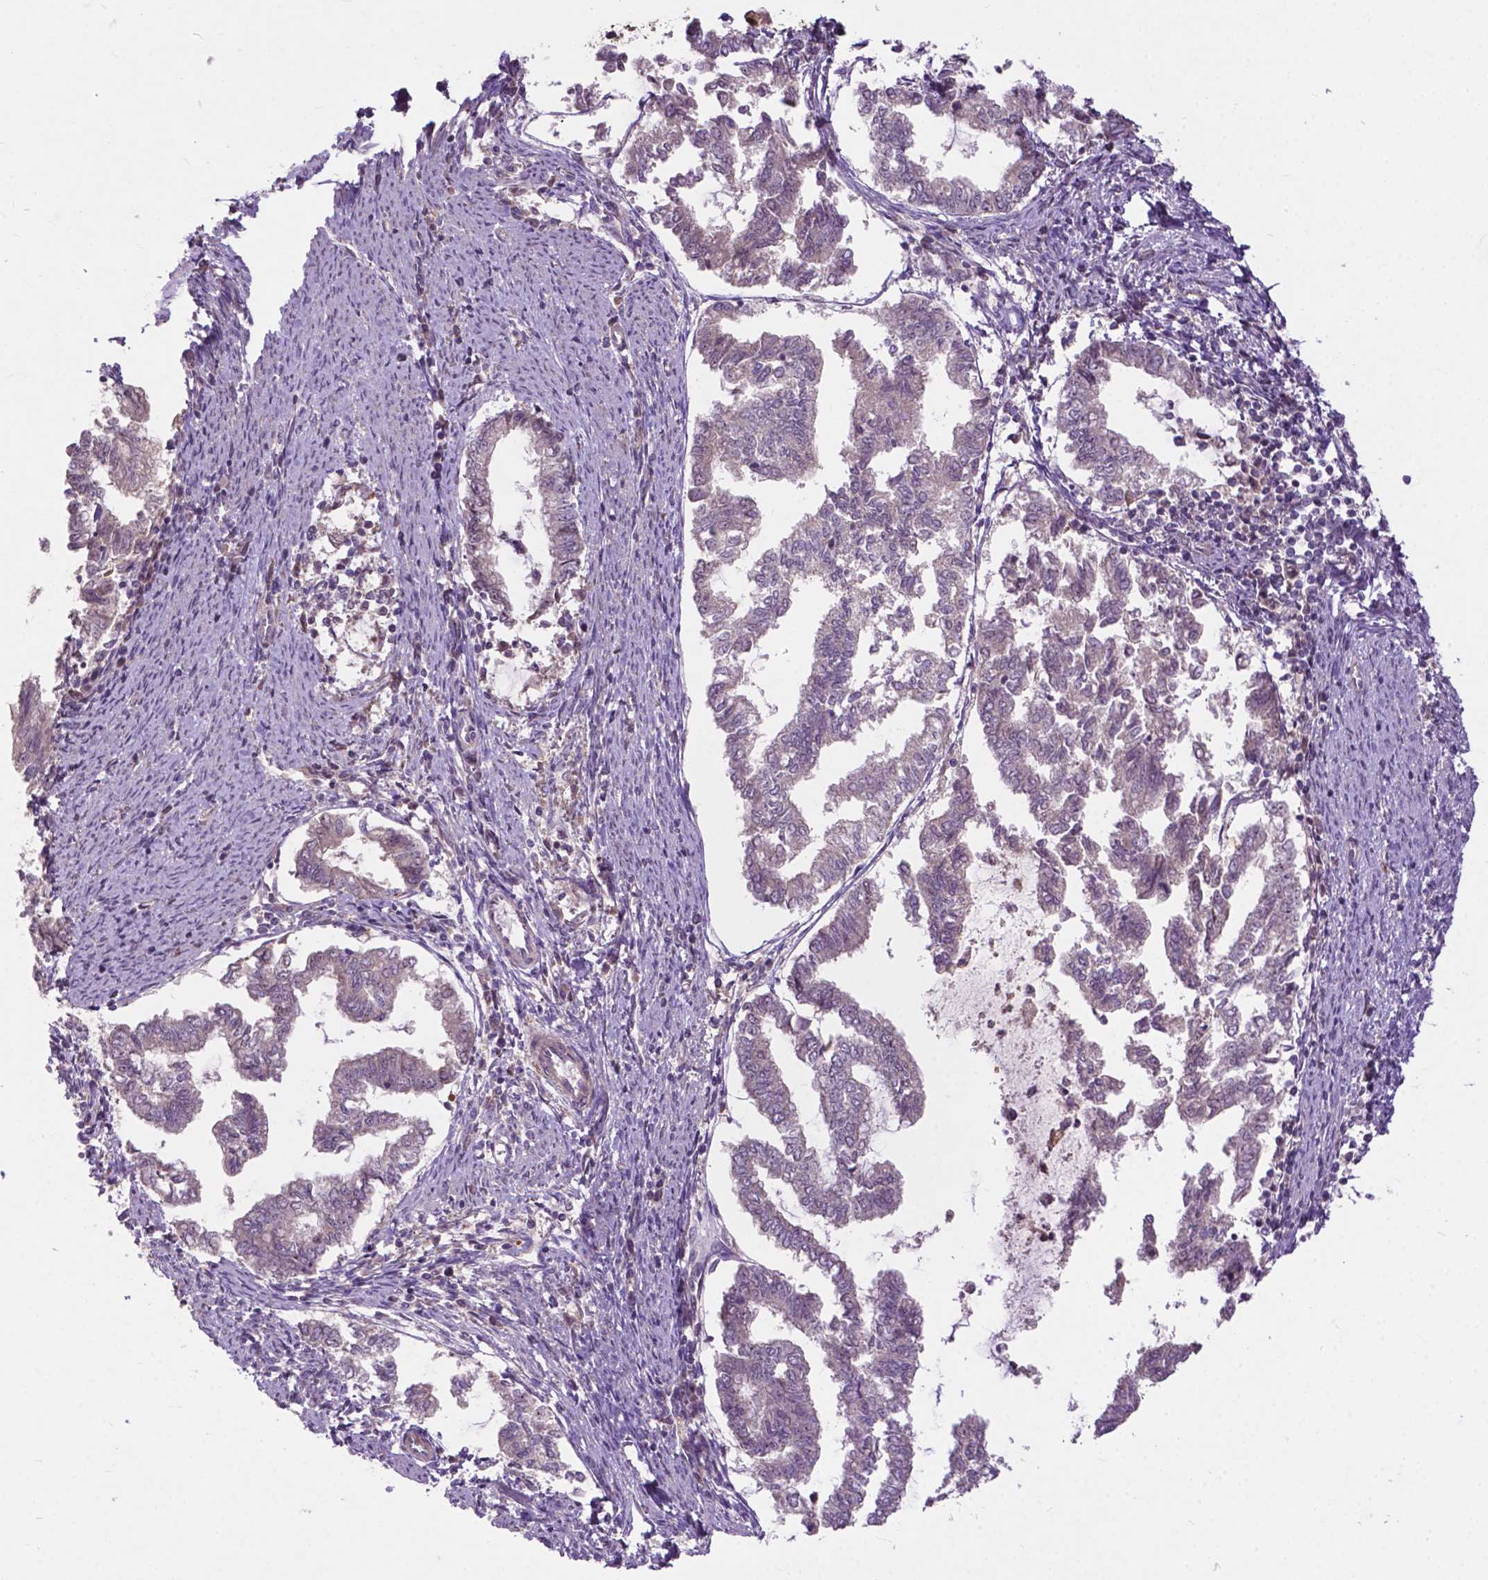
{"staining": {"intensity": "negative", "quantity": "none", "location": "none"}, "tissue": "endometrial cancer", "cell_type": "Tumor cells", "image_type": "cancer", "snomed": [{"axis": "morphology", "description": "Adenocarcinoma, NOS"}, {"axis": "topography", "description": "Endometrium"}], "caption": "Histopathology image shows no protein staining in tumor cells of adenocarcinoma (endometrial) tissue.", "gene": "PARP3", "patient": {"sex": "female", "age": 79}}